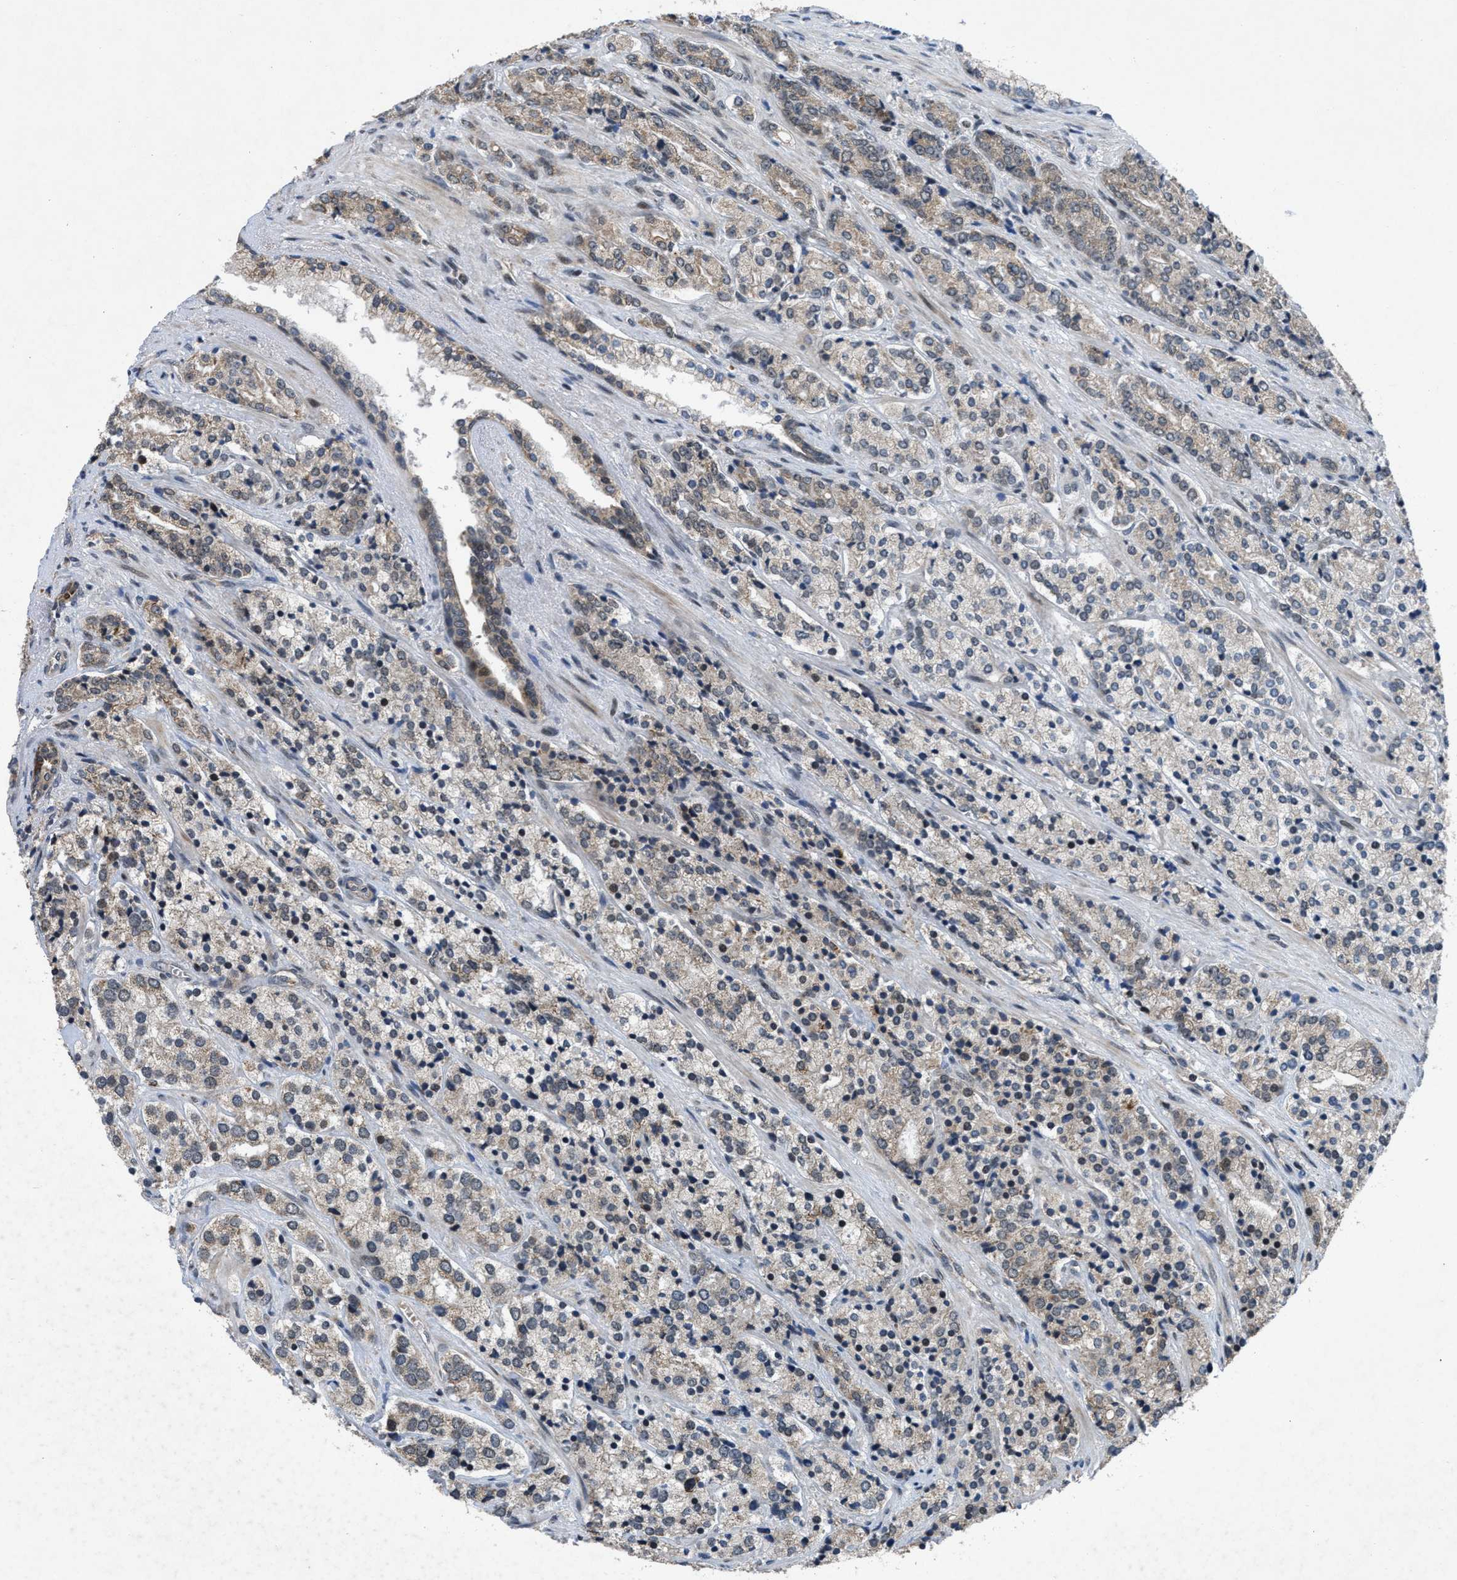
{"staining": {"intensity": "weak", "quantity": "<25%", "location": "cytoplasmic/membranous"}, "tissue": "prostate cancer", "cell_type": "Tumor cells", "image_type": "cancer", "snomed": [{"axis": "morphology", "description": "Adenocarcinoma, High grade"}, {"axis": "topography", "description": "Prostate"}], "caption": "Tumor cells are negative for protein expression in human prostate cancer.", "gene": "ZNHIT1", "patient": {"sex": "male", "age": 71}}